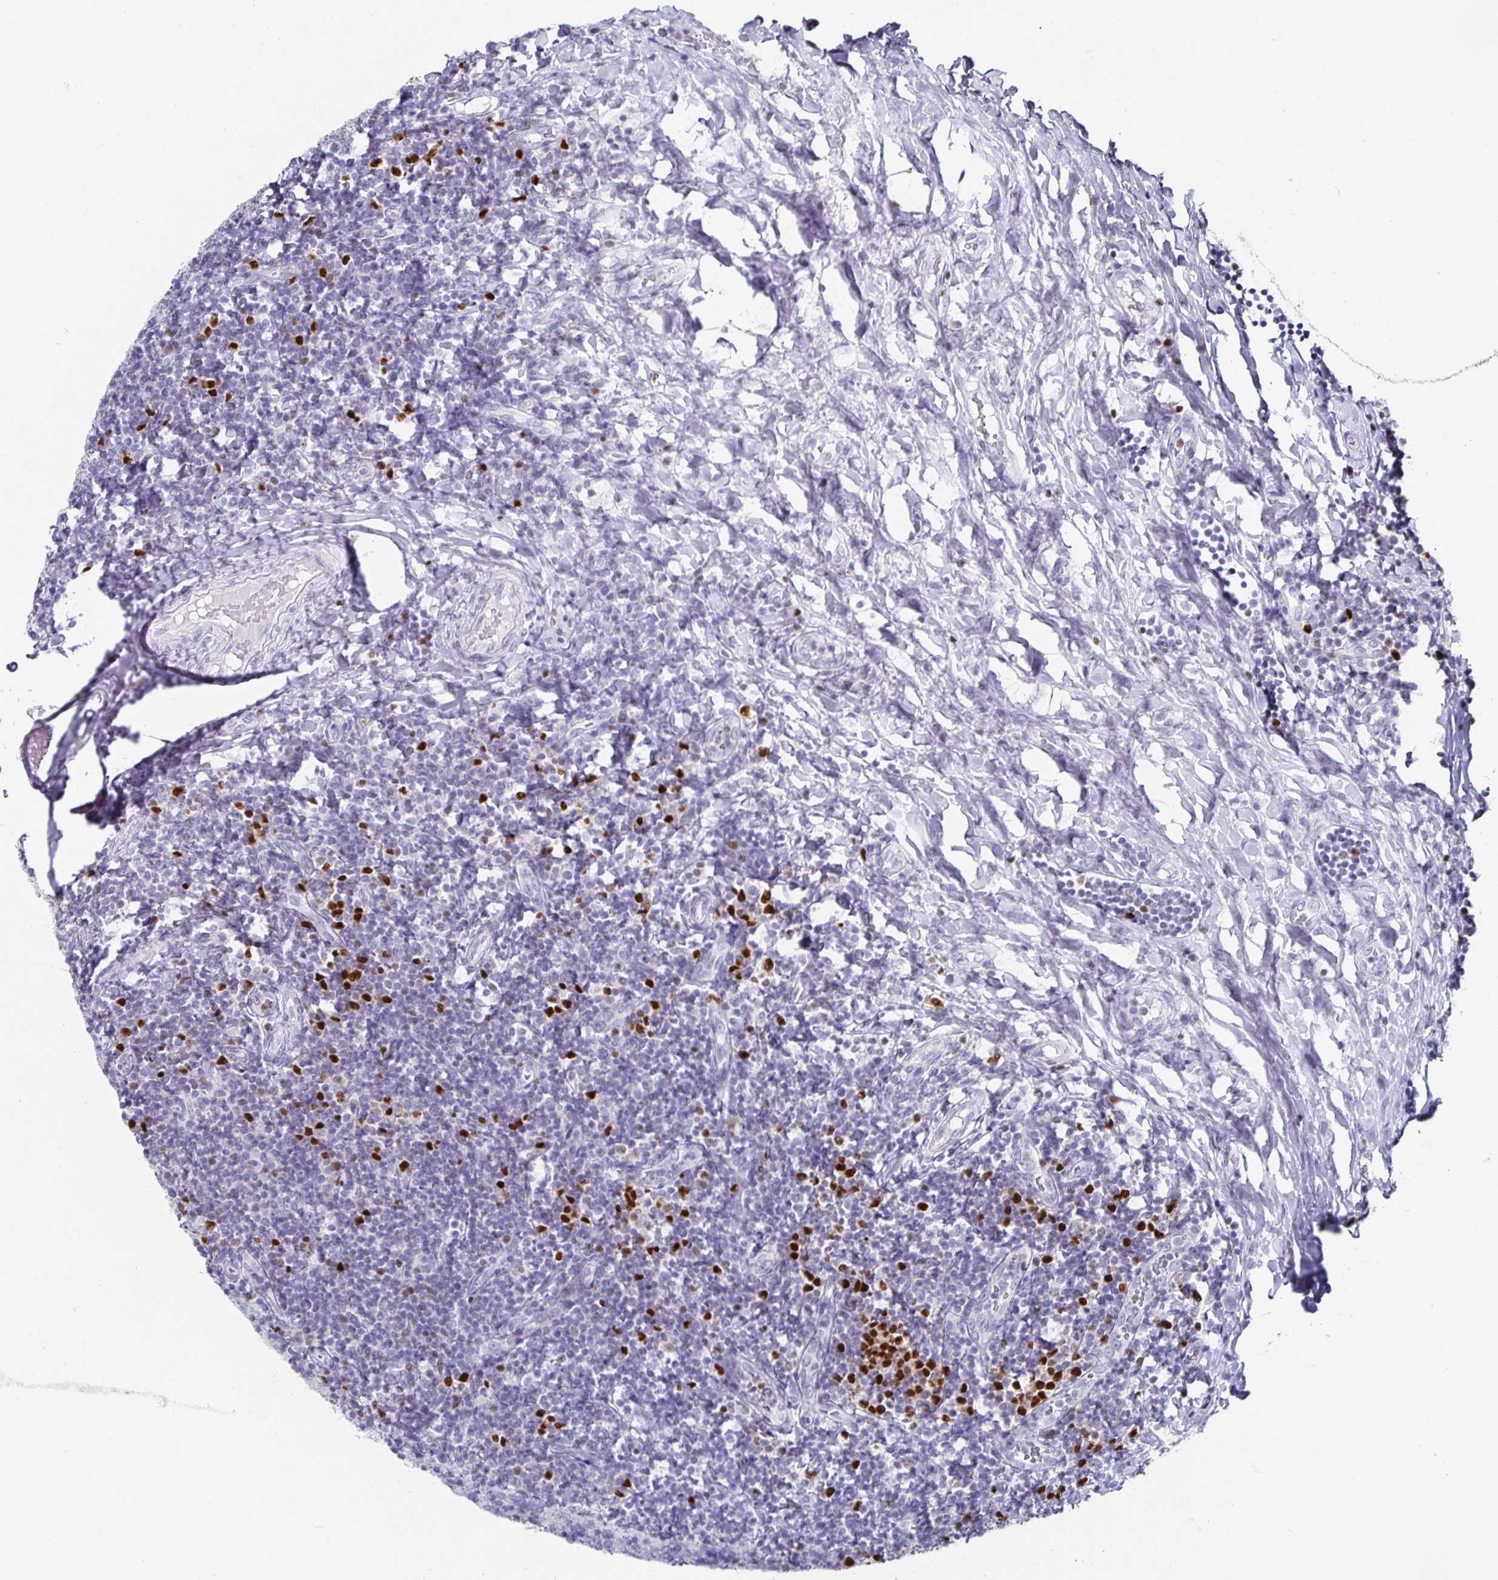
{"staining": {"intensity": "moderate", "quantity": "<25%", "location": "nuclear"}, "tissue": "tonsil", "cell_type": "Germinal center cells", "image_type": "normal", "snomed": [{"axis": "morphology", "description": "Normal tissue, NOS"}, {"axis": "topography", "description": "Tonsil"}], "caption": "Protein expression by immunohistochemistry (IHC) shows moderate nuclear staining in approximately <25% of germinal center cells in normal tonsil.", "gene": "RUNX2", "patient": {"sex": "female", "age": 10}}